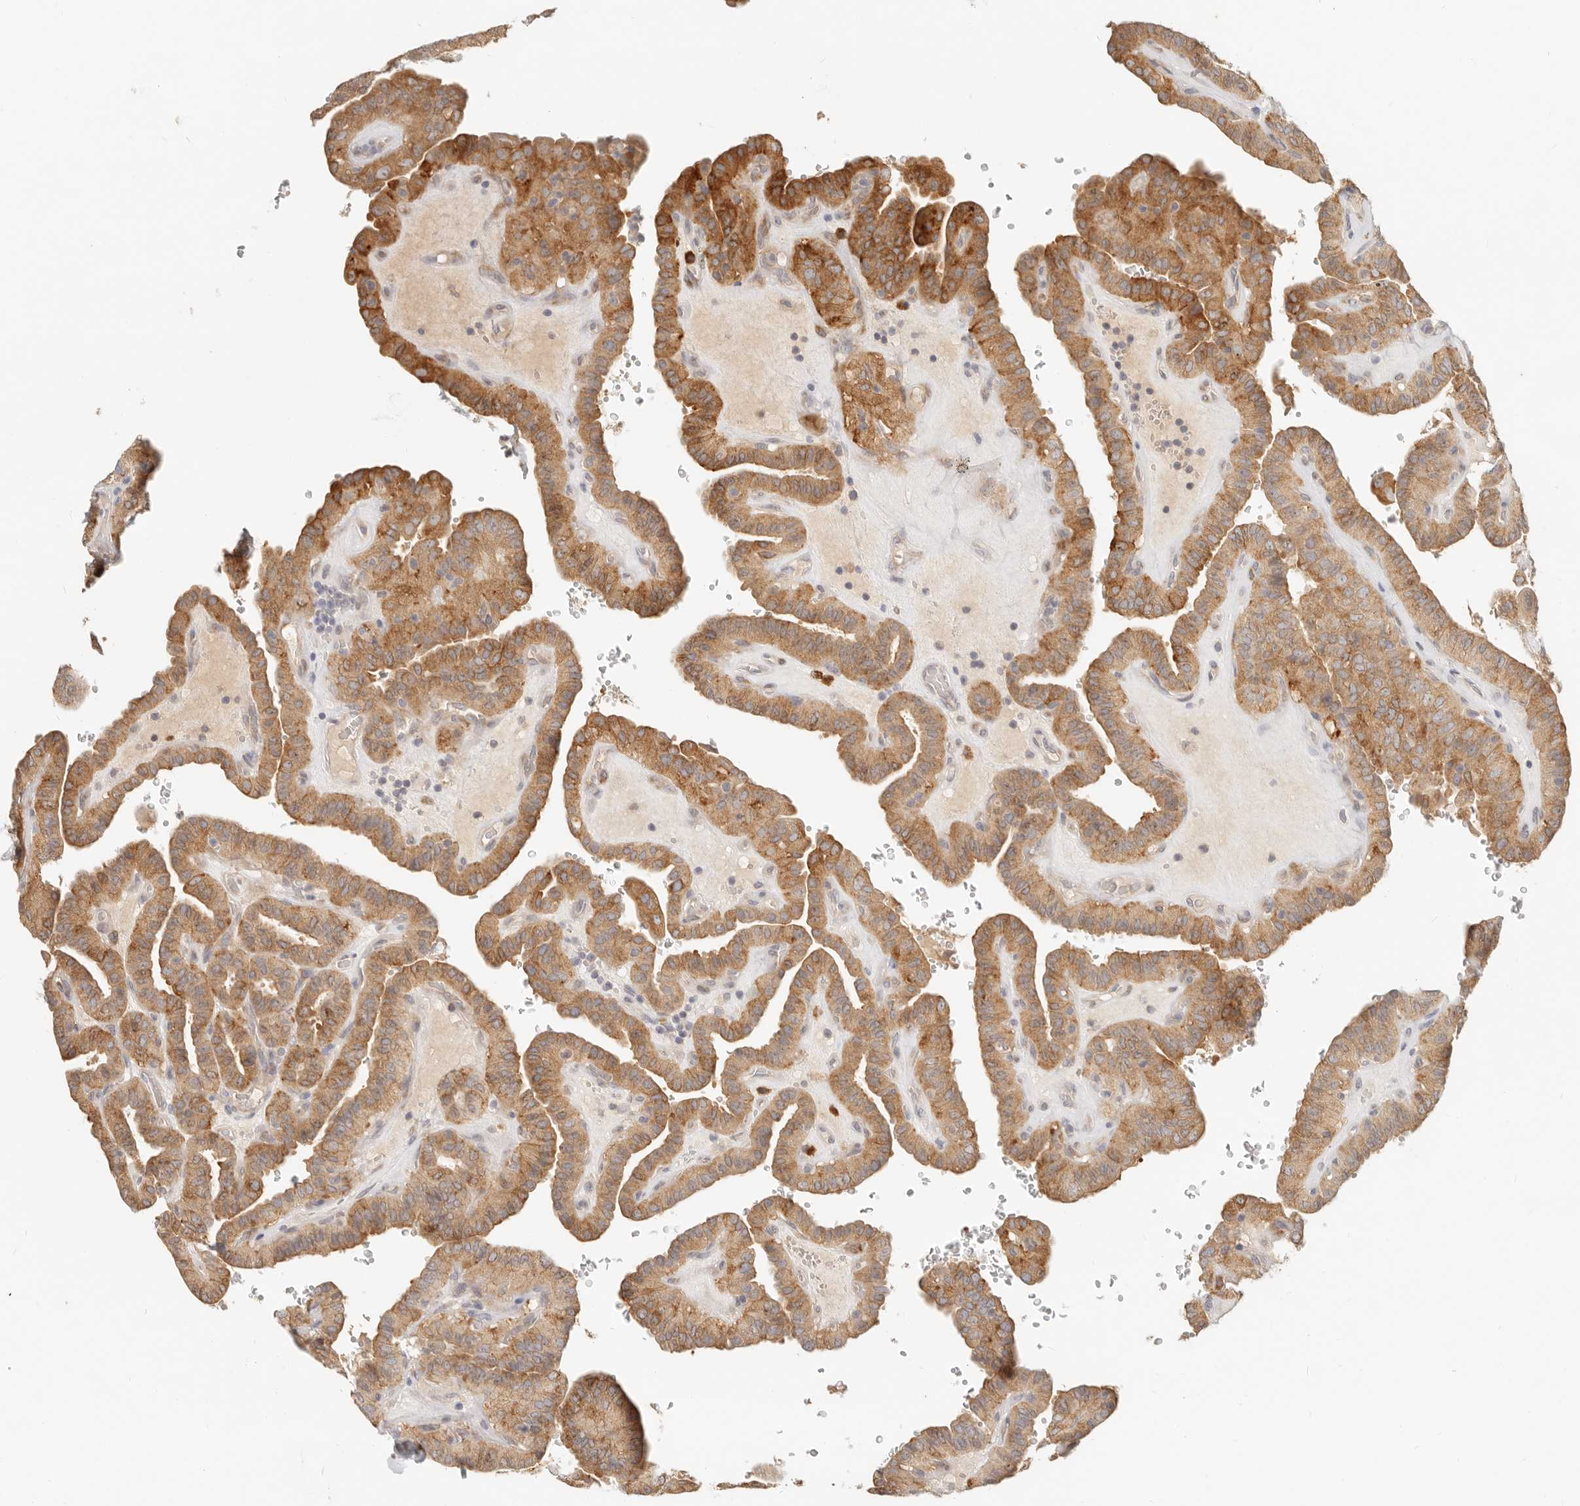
{"staining": {"intensity": "moderate", "quantity": ">75%", "location": "cytoplasmic/membranous"}, "tissue": "thyroid cancer", "cell_type": "Tumor cells", "image_type": "cancer", "snomed": [{"axis": "morphology", "description": "Papillary adenocarcinoma, NOS"}, {"axis": "topography", "description": "Thyroid gland"}], "caption": "Immunohistochemical staining of human thyroid cancer demonstrates medium levels of moderate cytoplasmic/membranous positivity in about >75% of tumor cells. (brown staining indicates protein expression, while blue staining denotes nuclei).", "gene": "PABPC4", "patient": {"sex": "male", "age": 77}}